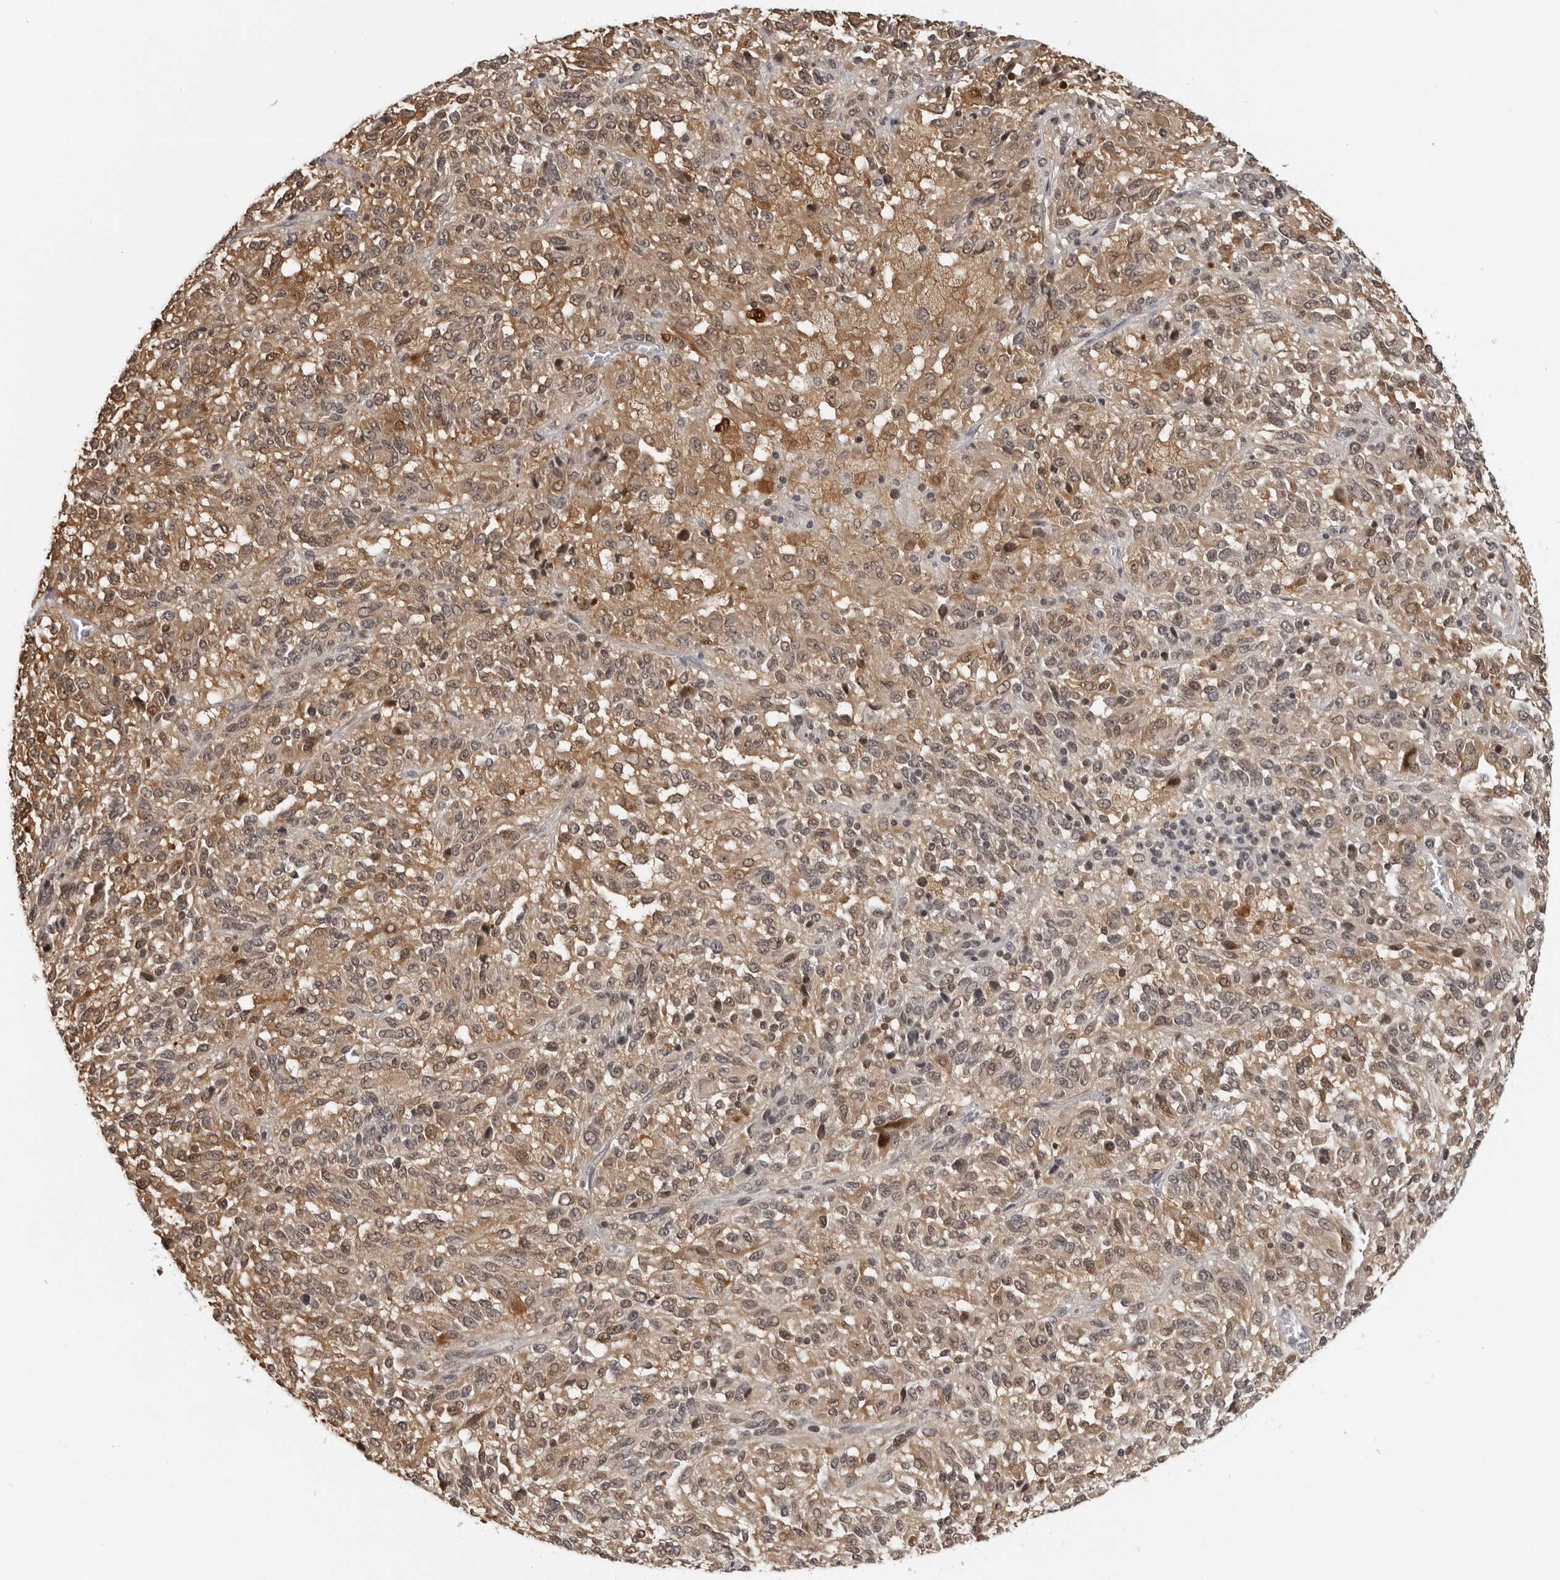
{"staining": {"intensity": "moderate", "quantity": ">75%", "location": "cytoplasmic/membranous"}, "tissue": "melanoma", "cell_type": "Tumor cells", "image_type": "cancer", "snomed": [{"axis": "morphology", "description": "Malignant melanoma, Metastatic site"}, {"axis": "topography", "description": "Lung"}], "caption": "Protein expression analysis of human melanoma reveals moderate cytoplasmic/membranous staining in approximately >75% of tumor cells.", "gene": "HSPH1", "patient": {"sex": "male", "age": 64}}